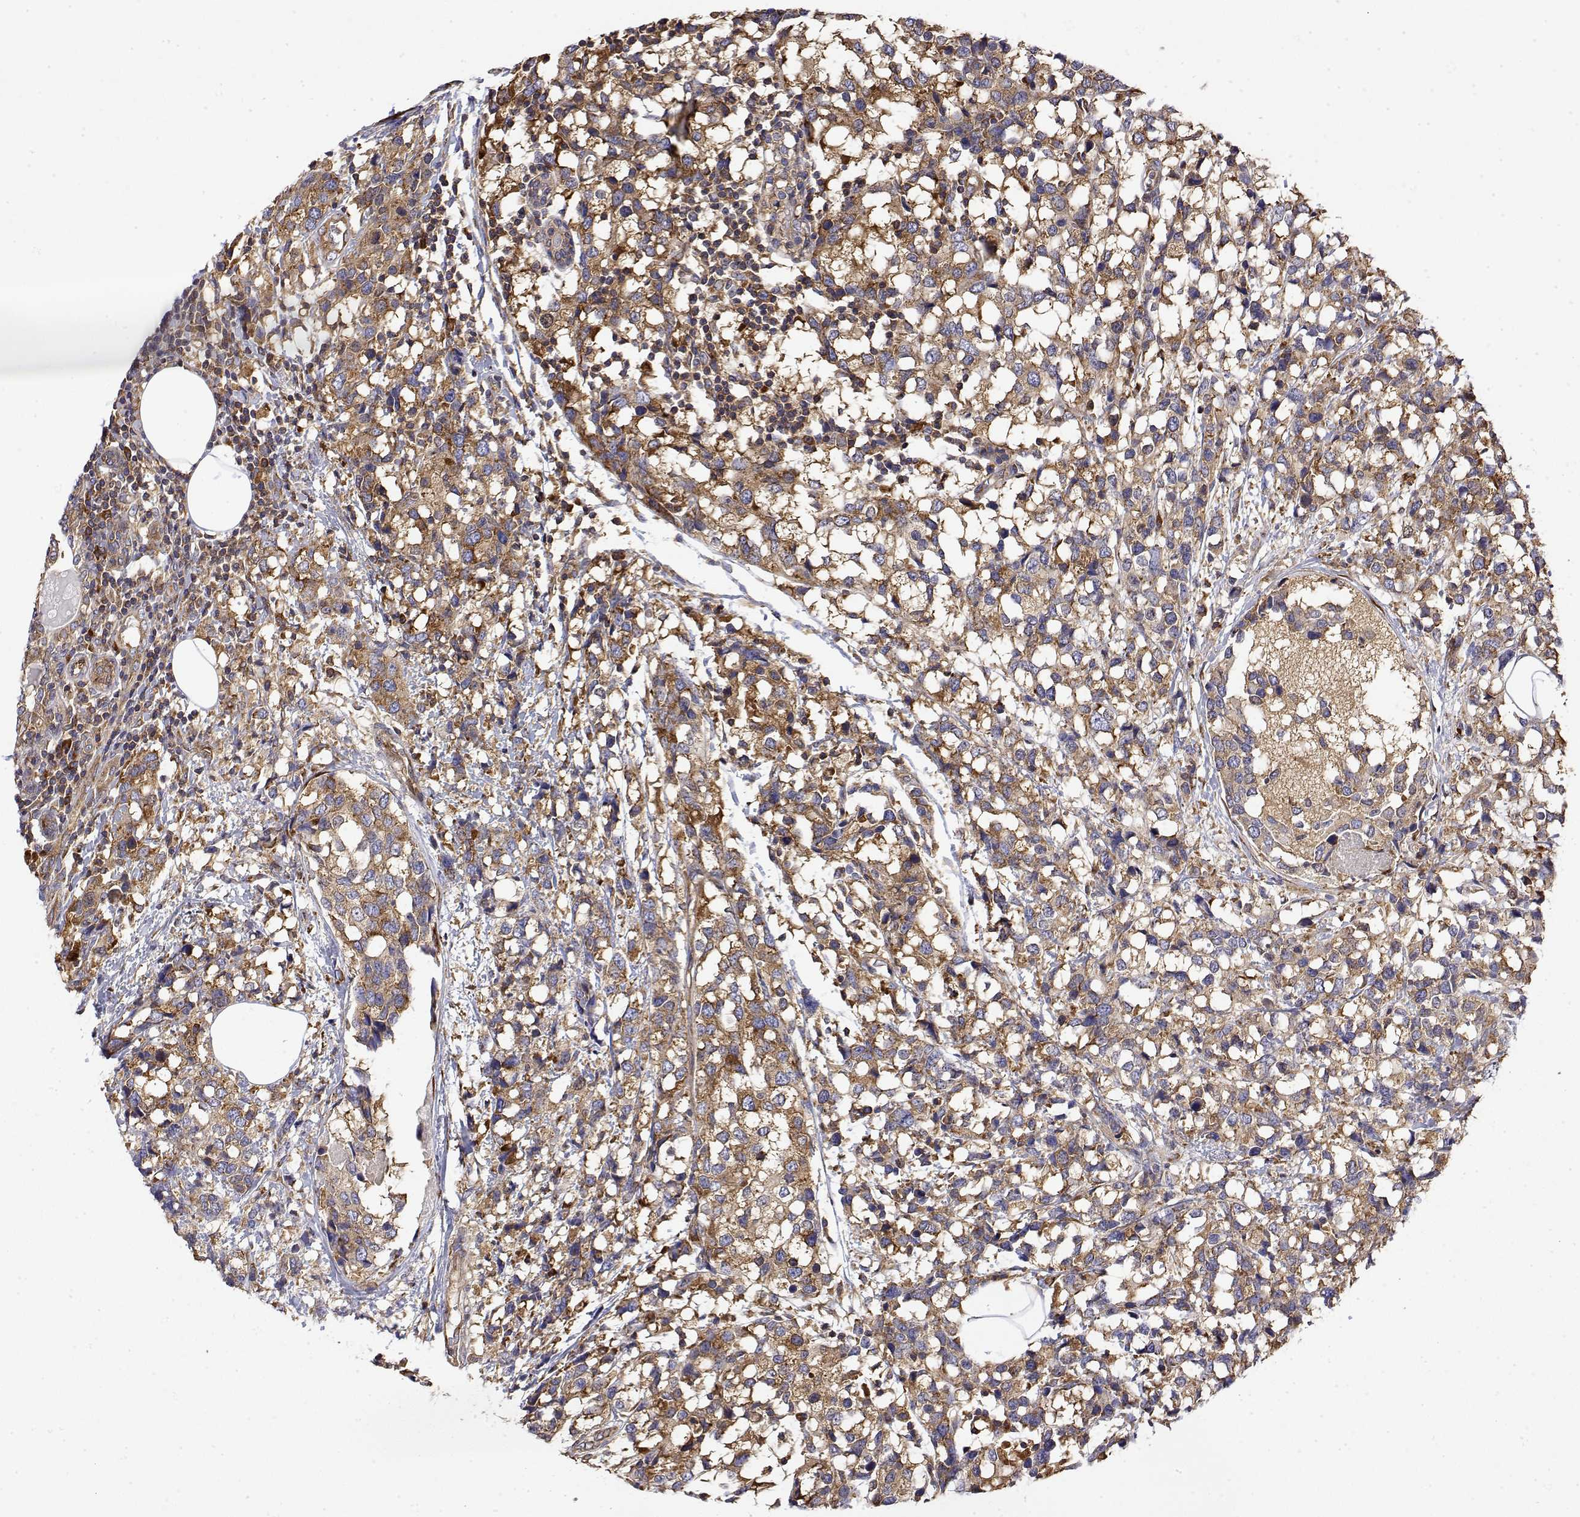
{"staining": {"intensity": "moderate", "quantity": ">75%", "location": "cytoplasmic/membranous"}, "tissue": "breast cancer", "cell_type": "Tumor cells", "image_type": "cancer", "snomed": [{"axis": "morphology", "description": "Lobular carcinoma"}, {"axis": "topography", "description": "Breast"}], "caption": "Tumor cells reveal moderate cytoplasmic/membranous expression in approximately >75% of cells in breast cancer. (Brightfield microscopy of DAB IHC at high magnification).", "gene": "EEF1G", "patient": {"sex": "female", "age": 59}}